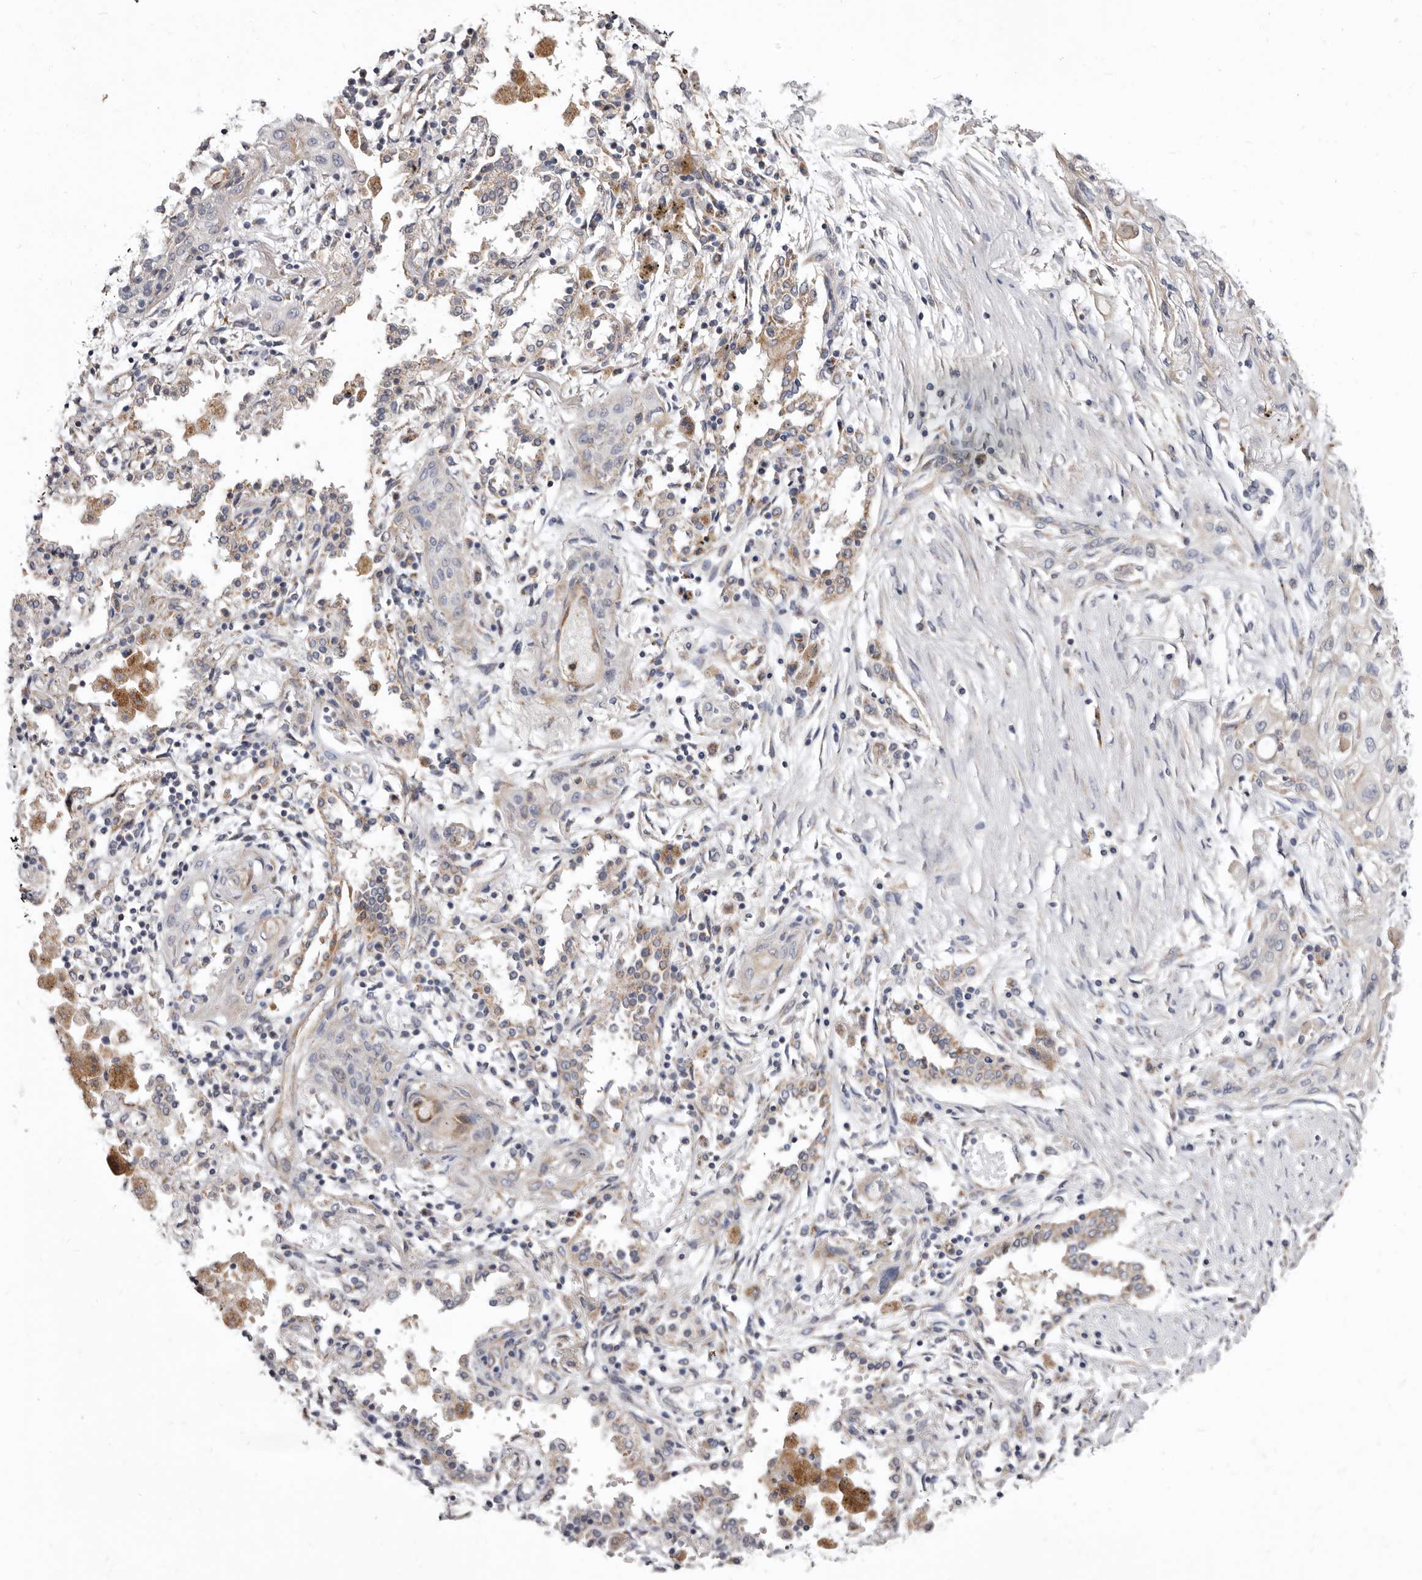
{"staining": {"intensity": "weak", "quantity": "25%-75%", "location": "cytoplasmic/membranous"}, "tissue": "lung cancer", "cell_type": "Tumor cells", "image_type": "cancer", "snomed": [{"axis": "morphology", "description": "Squamous cell carcinoma, NOS"}, {"axis": "topography", "description": "Lung"}], "caption": "Lung cancer stained with DAB (3,3'-diaminobenzidine) immunohistochemistry exhibits low levels of weak cytoplasmic/membranous staining in about 25%-75% of tumor cells. Immunohistochemistry stains the protein of interest in brown and the nuclei are stained blue.", "gene": "FMO2", "patient": {"sex": "female", "age": 47}}